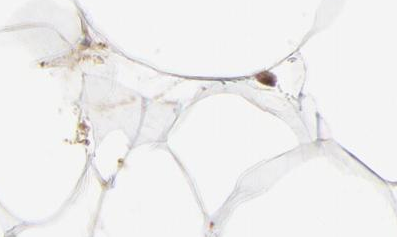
{"staining": {"intensity": "moderate", "quantity": "25%-75%", "location": "cytoplasmic/membranous"}, "tissue": "adipose tissue", "cell_type": "Adipocytes", "image_type": "normal", "snomed": [{"axis": "morphology", "description": "Normal tissue, NOS"}, {"axis": "morphology", "description": "Duct carcinoma"}, {"axis": "topography", "description": "Breast"}, {"axis": "topography", "description": "Adipose tissue"}], "caption": "A medium amount of moderate cytoplasmic/membranous expression is identified in approximately 25%-75% of adipocytes in unremarkable adipose tissue. The protein is shown in brown color, while the nuclei are stained blue.", "gene": "EPCAM", "patient": {"sex": "female", "age": 37}}